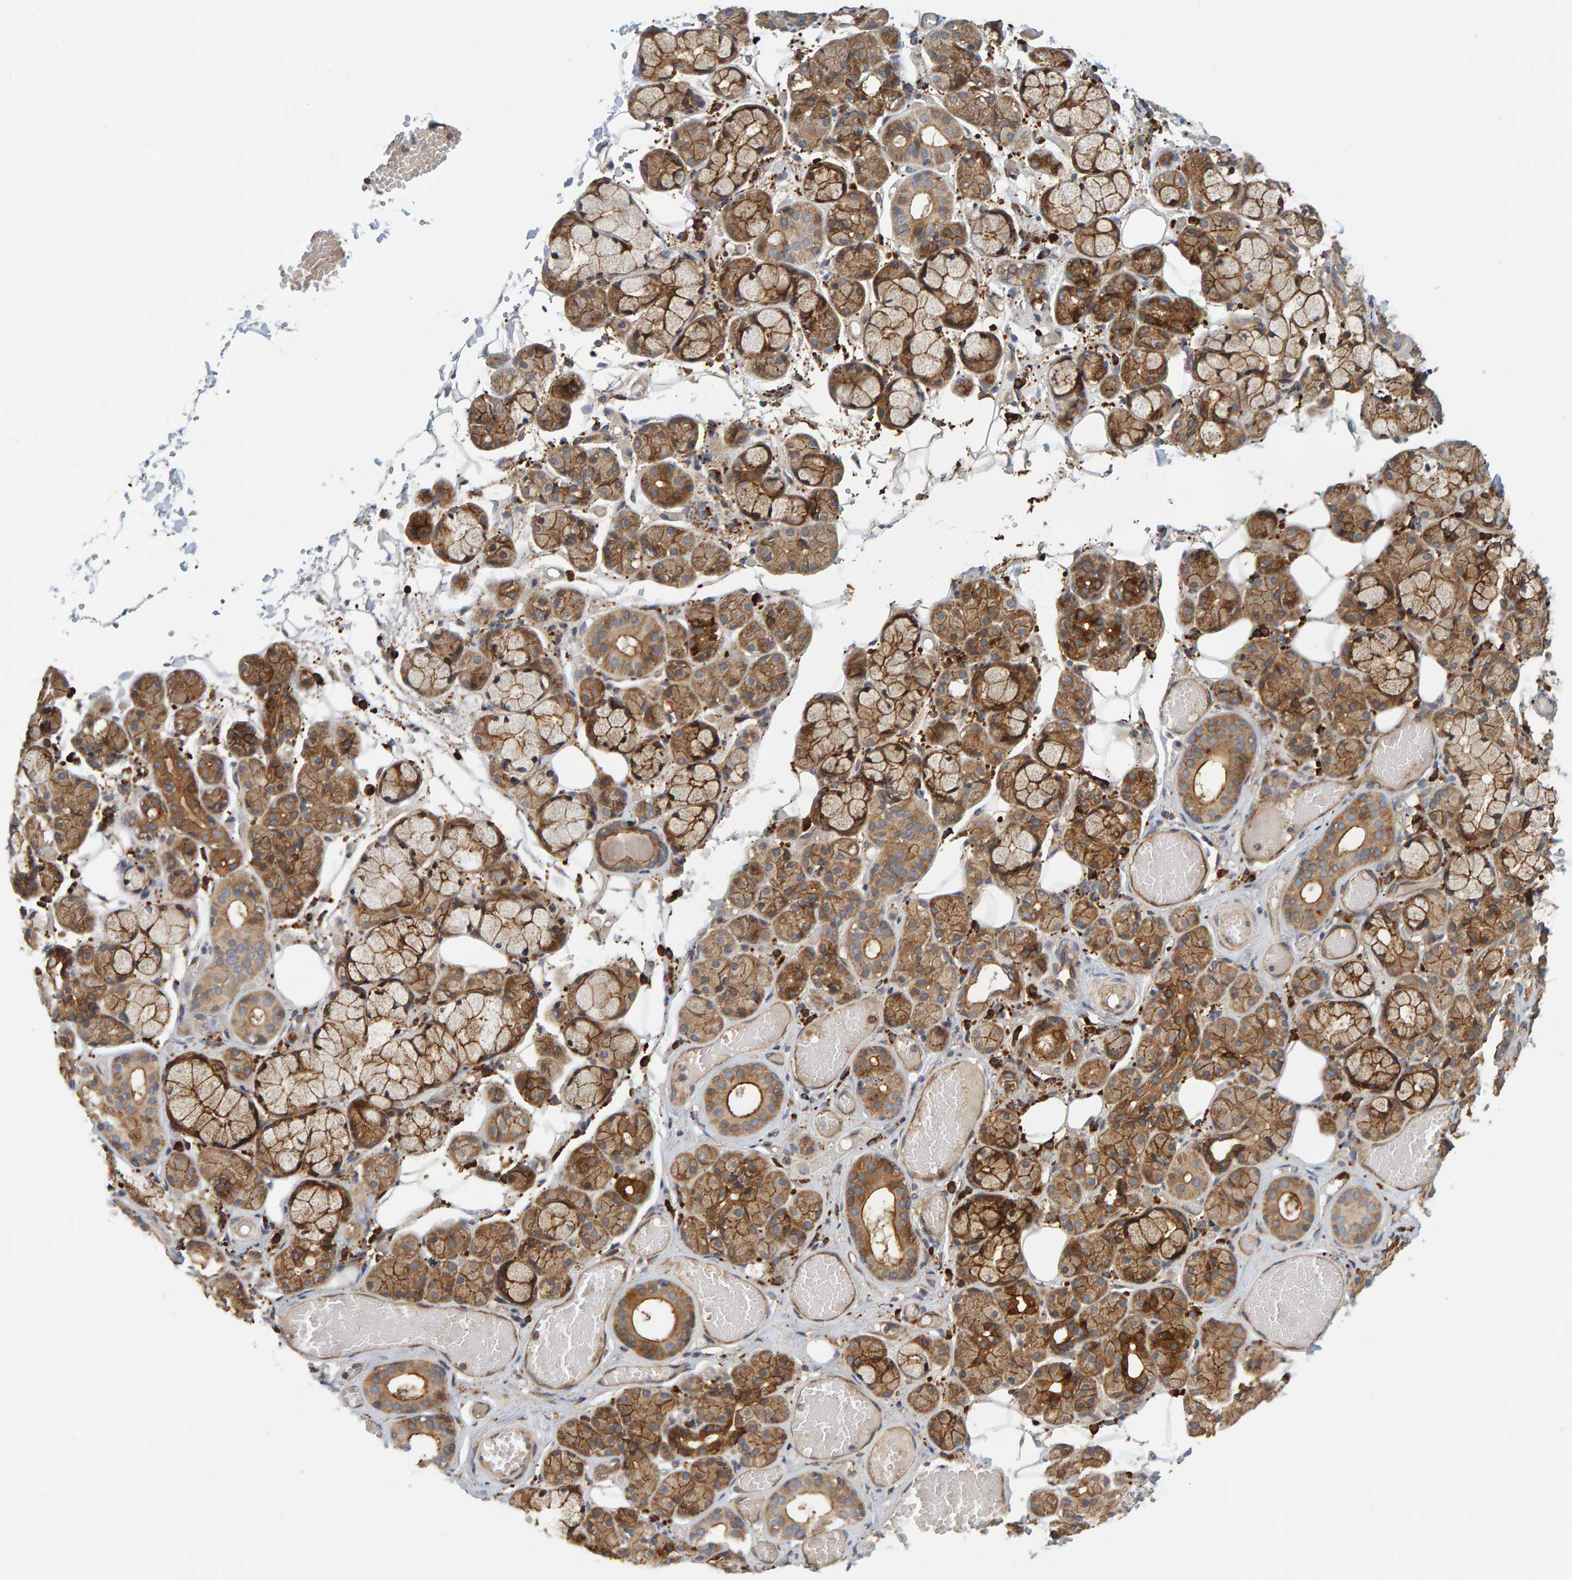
{"staining": {"intensity": "moderate", "quantity": ">75%", "location": "cytoplasmic/membranous"}, "tissue": "salivary gland", "cell_type": "Glandular cells", "image_type": "normal", "snomed": [{"axis": "morphology", "description": "Normal tissue, NOS"}, {"axis": "topography", "description": "Salivary gland"}], "caption": "Salivary gland stained for a protein demonstrates moderate cytoplasmic/membranous positivity in glandular cells. (Brightfield microscopy of DAB IHC at high magnification).", "gene": "BAIAP2", "patient": {"sex": "male", "age": 63}}